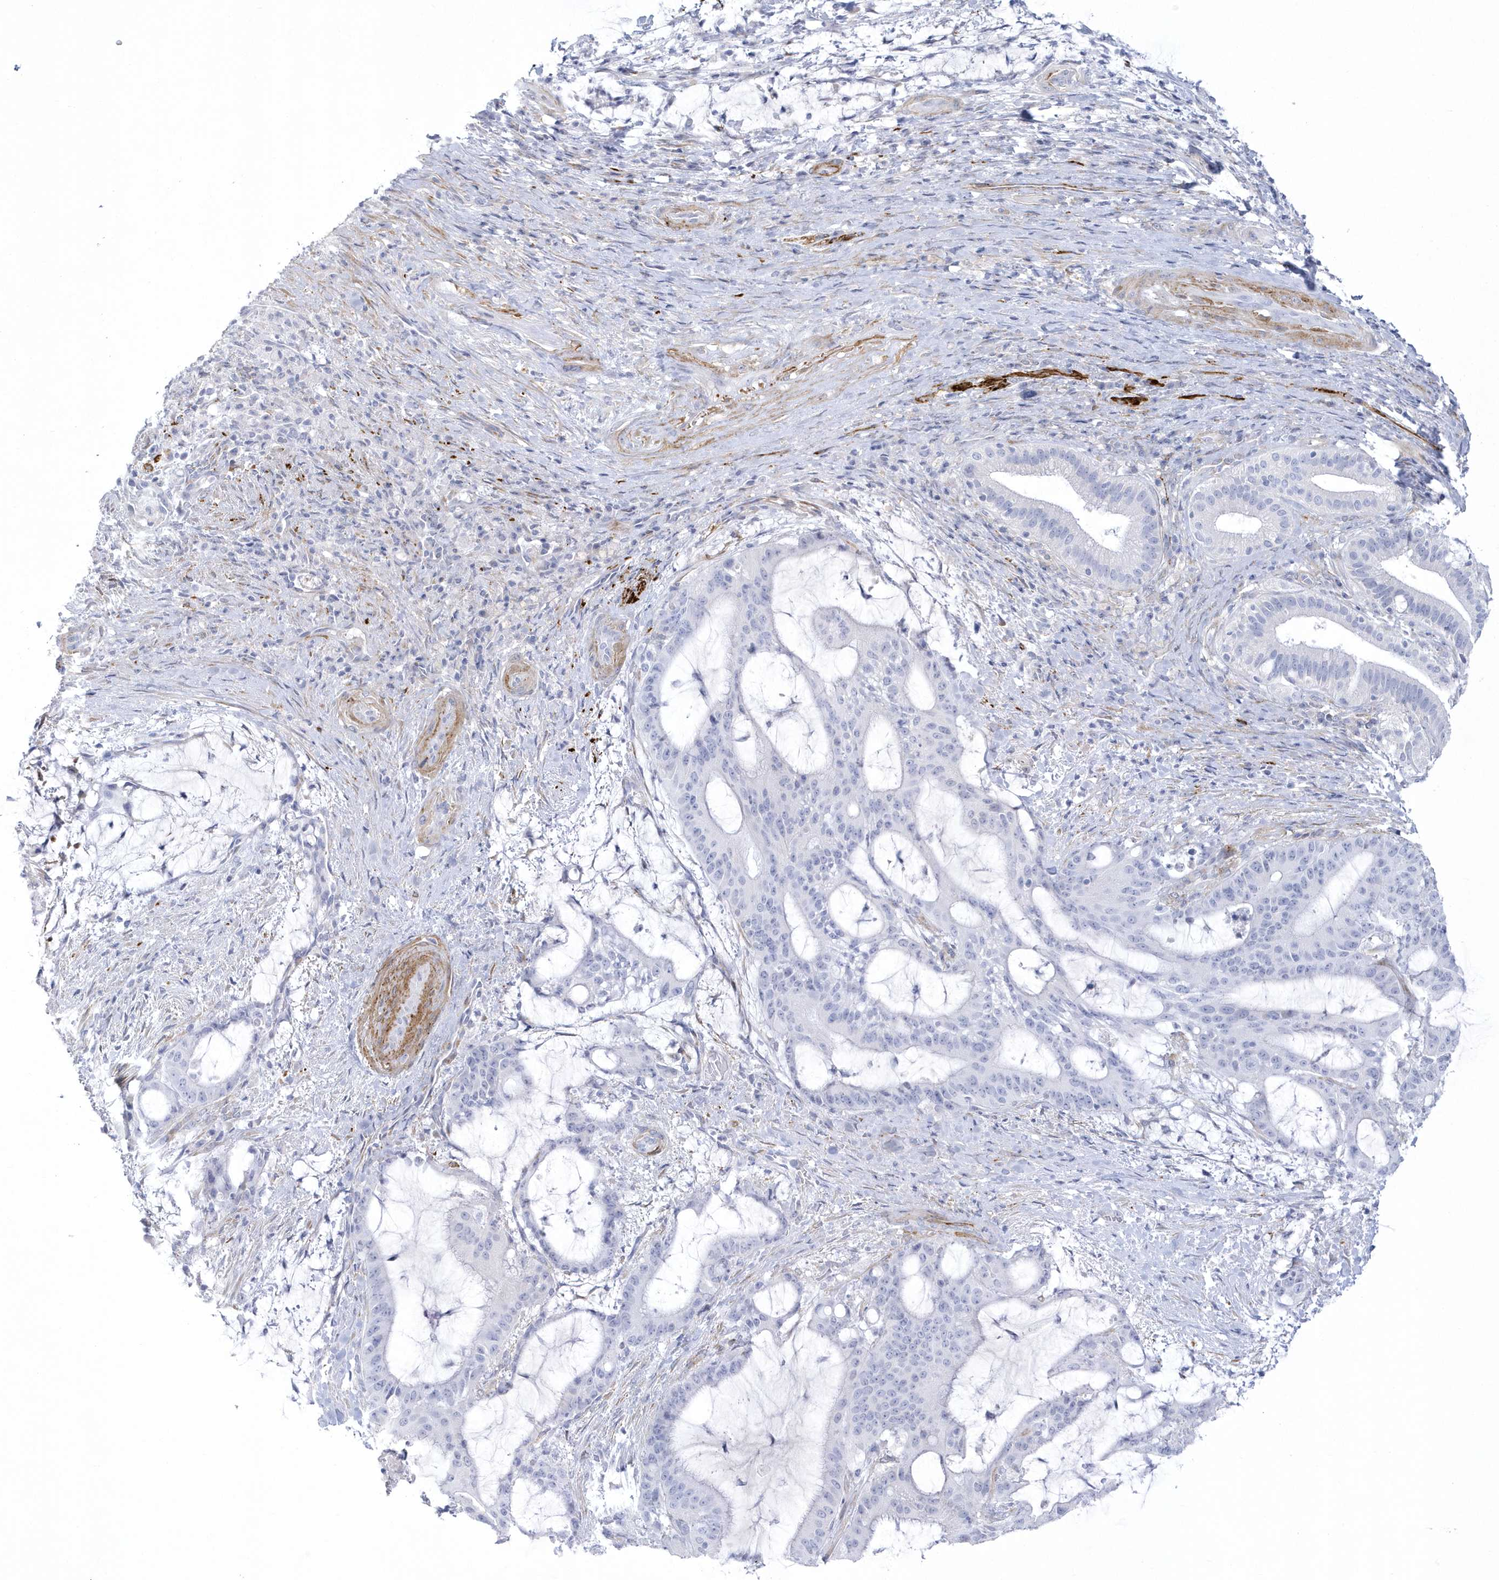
{"staining": {"intensity": "negative", "quantity": "none", "location": "none"}, "tissue": "liver cancer", "cell_type": "Tumor cells", "image_type": "cancer", "snomed": [{"axis": "morphology", "description": "Normal tissue, NOS"}, {"axis": "morphology", "description": "Cholangiocarcinoma"}, {"axis": "topography", "description": "Liver"}, {"axis": "topography", "description": "Peripheral nerve tissue"}], "caption": "Human liver cholangiocarcinoma stained for a protein using IHC exhibits no expression in tumor cells.", "gene": "WDR27", "patient": {"sex": "female", "age": 73}}